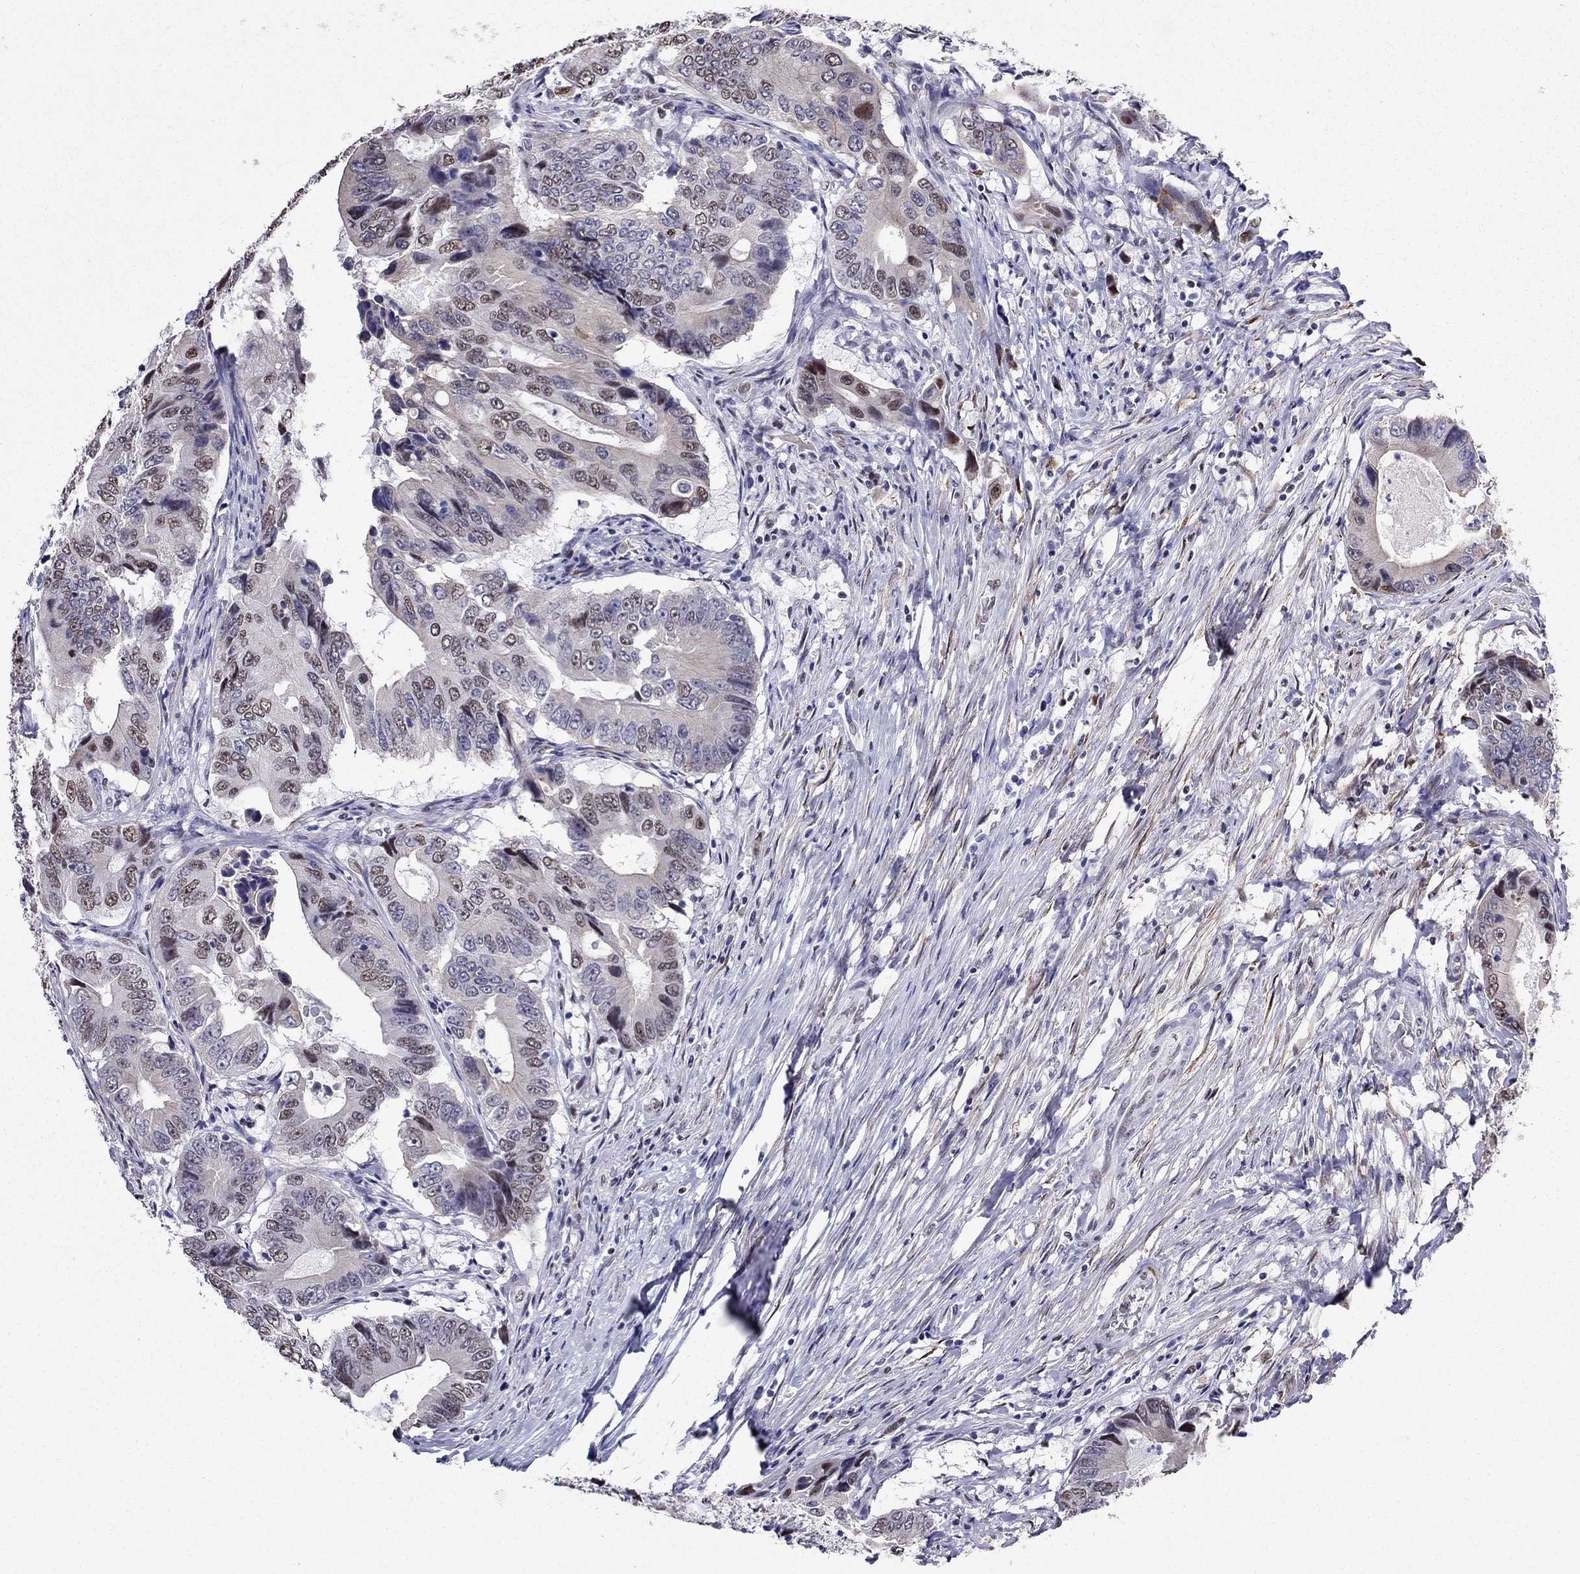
{"staining": {"intensity": "moderate", "quantity": "25%-75%", "location": "nuclear"}, "tissue": "colorectal cancer", "cell_type": "Tumor cells", "image_type": "cancer", "snomed": [{"axis": "morphology", "description": "Adenocarcinoma, NOS"}, {"axis": "topography", "description": "Colon"}], "caption": "Immunohistochemical staining of colorectal adenocarcinoma shows moderate nuclear protein staining in approximately 25%-75% of tumor cells. (brown staining indicates protein expression, while blue staining denotes nuclei).", "gene": "PPM1G", "patient": {"sex": "female", "age": 90}}